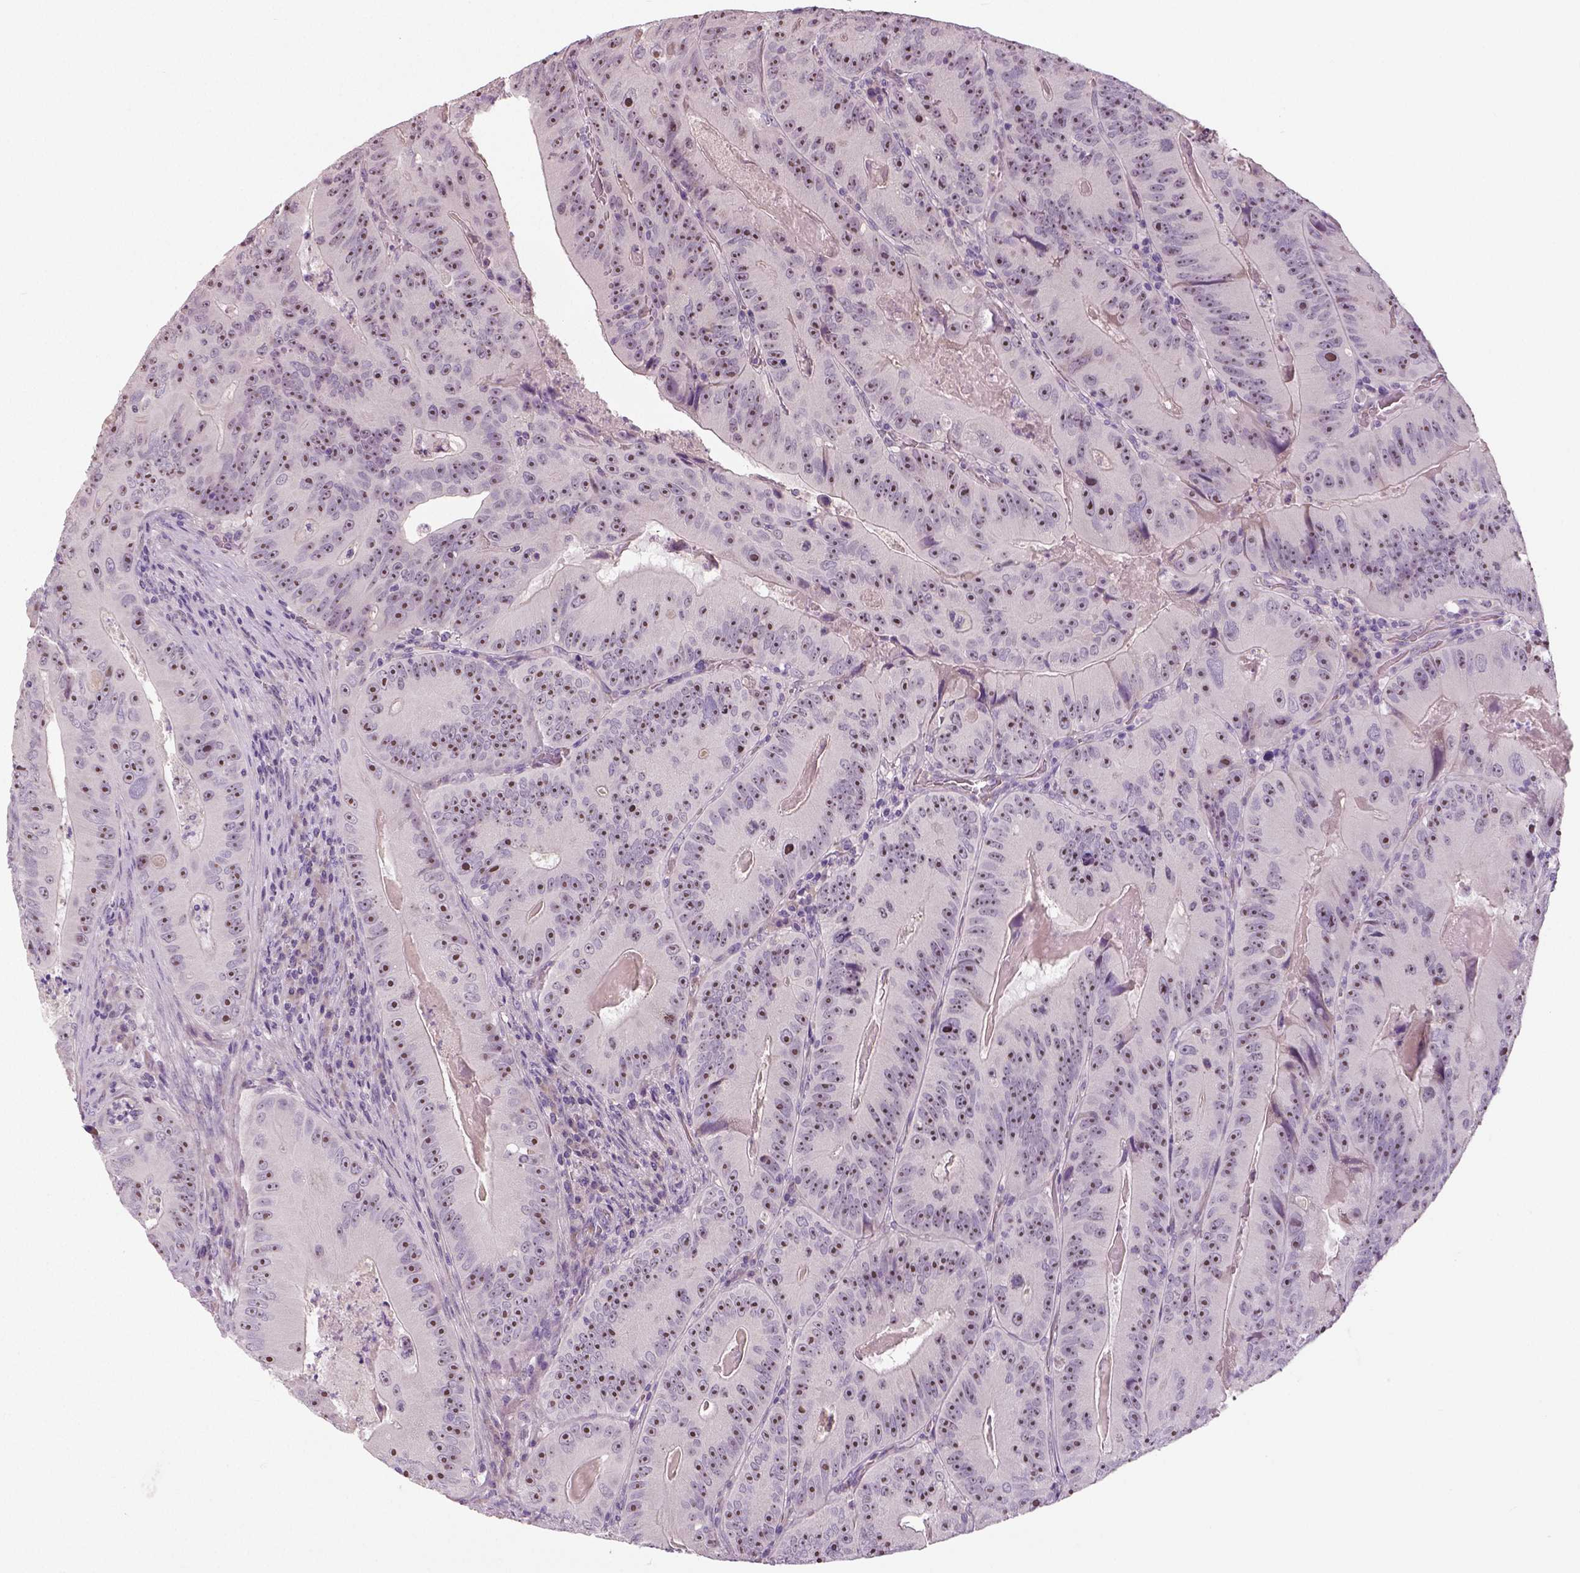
{"staining": {"intensity": "negative", "quantity": "none", "location": "none"}, "tissue": "colorectal cancer", "cell_type": "Tumor cells", "image_type": "cancer", "snomed": [{"axis": "morphology", "description": "Adenocarcinoma, NOS"}, {"axis": "topography", "description": "Colon"}], "caption": "Histopathology image shows no protein positivity in tumor cells of colorectal adenocarcinoma tissue.", "gene": "NECAB1", "patient": {"sex": "female", "age": 86}}